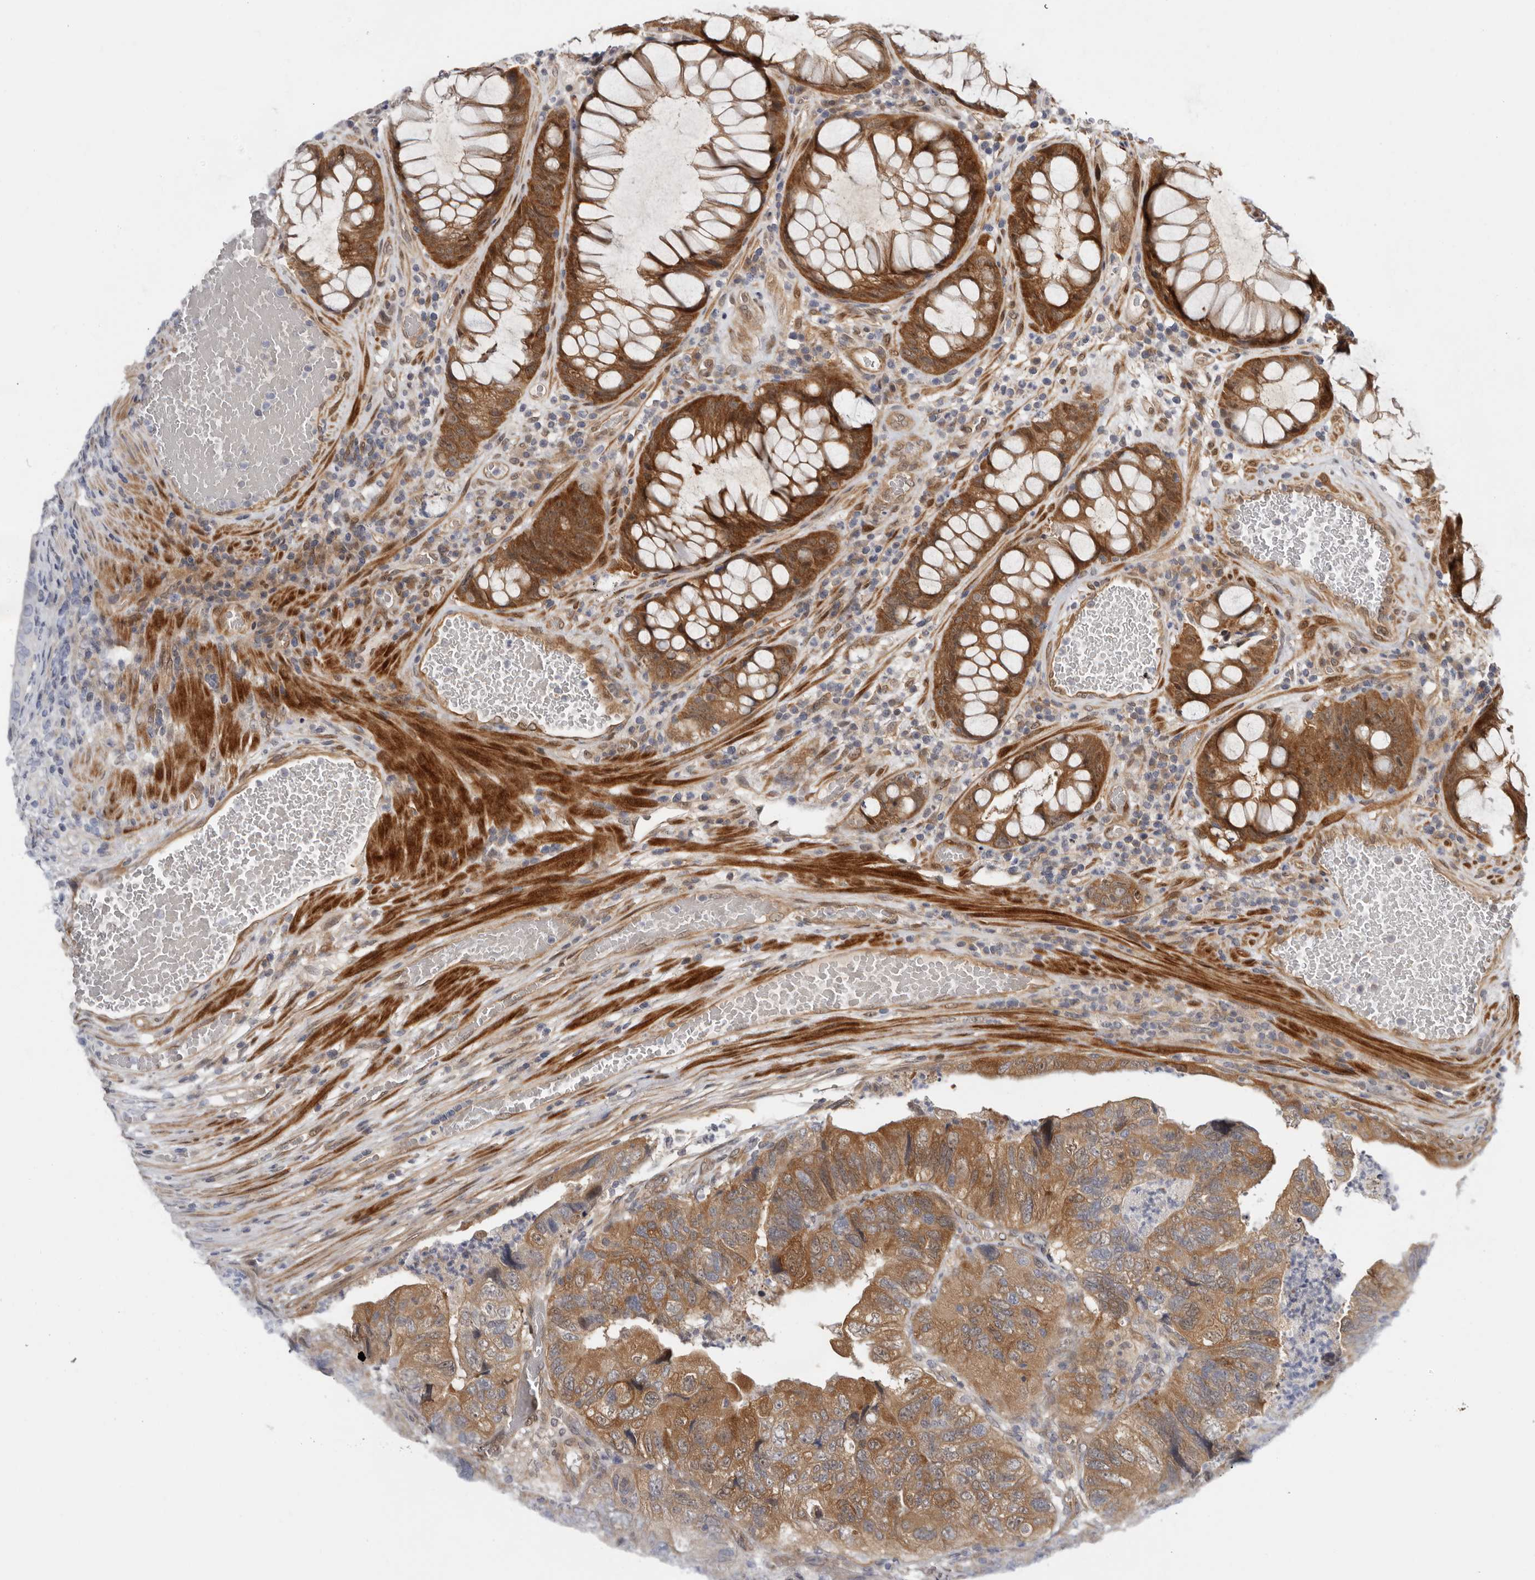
{"staining": {"intensity": "moderate", "quantity": "25%-75%", "location": "cytoplasmic/membranous"}, "tissue": "colorectal cancer", "cell_type": "Tumor cells", "image_type": "cancer", "snomed": [{"axis": "morphology", "description": "Adenocarcinoma, NOS"}, {"axis": "topography", "description": "Rectum"}], "caption": "An image showing moderate cytoplasmic/membranous expression in approximately 25%-75% of tumor cells in colorectal adenocarcinoma, as visualized by brown immunohistochemical staining.", "gene": "SBDS", "patient": {"sex": "male", "age": 63}}